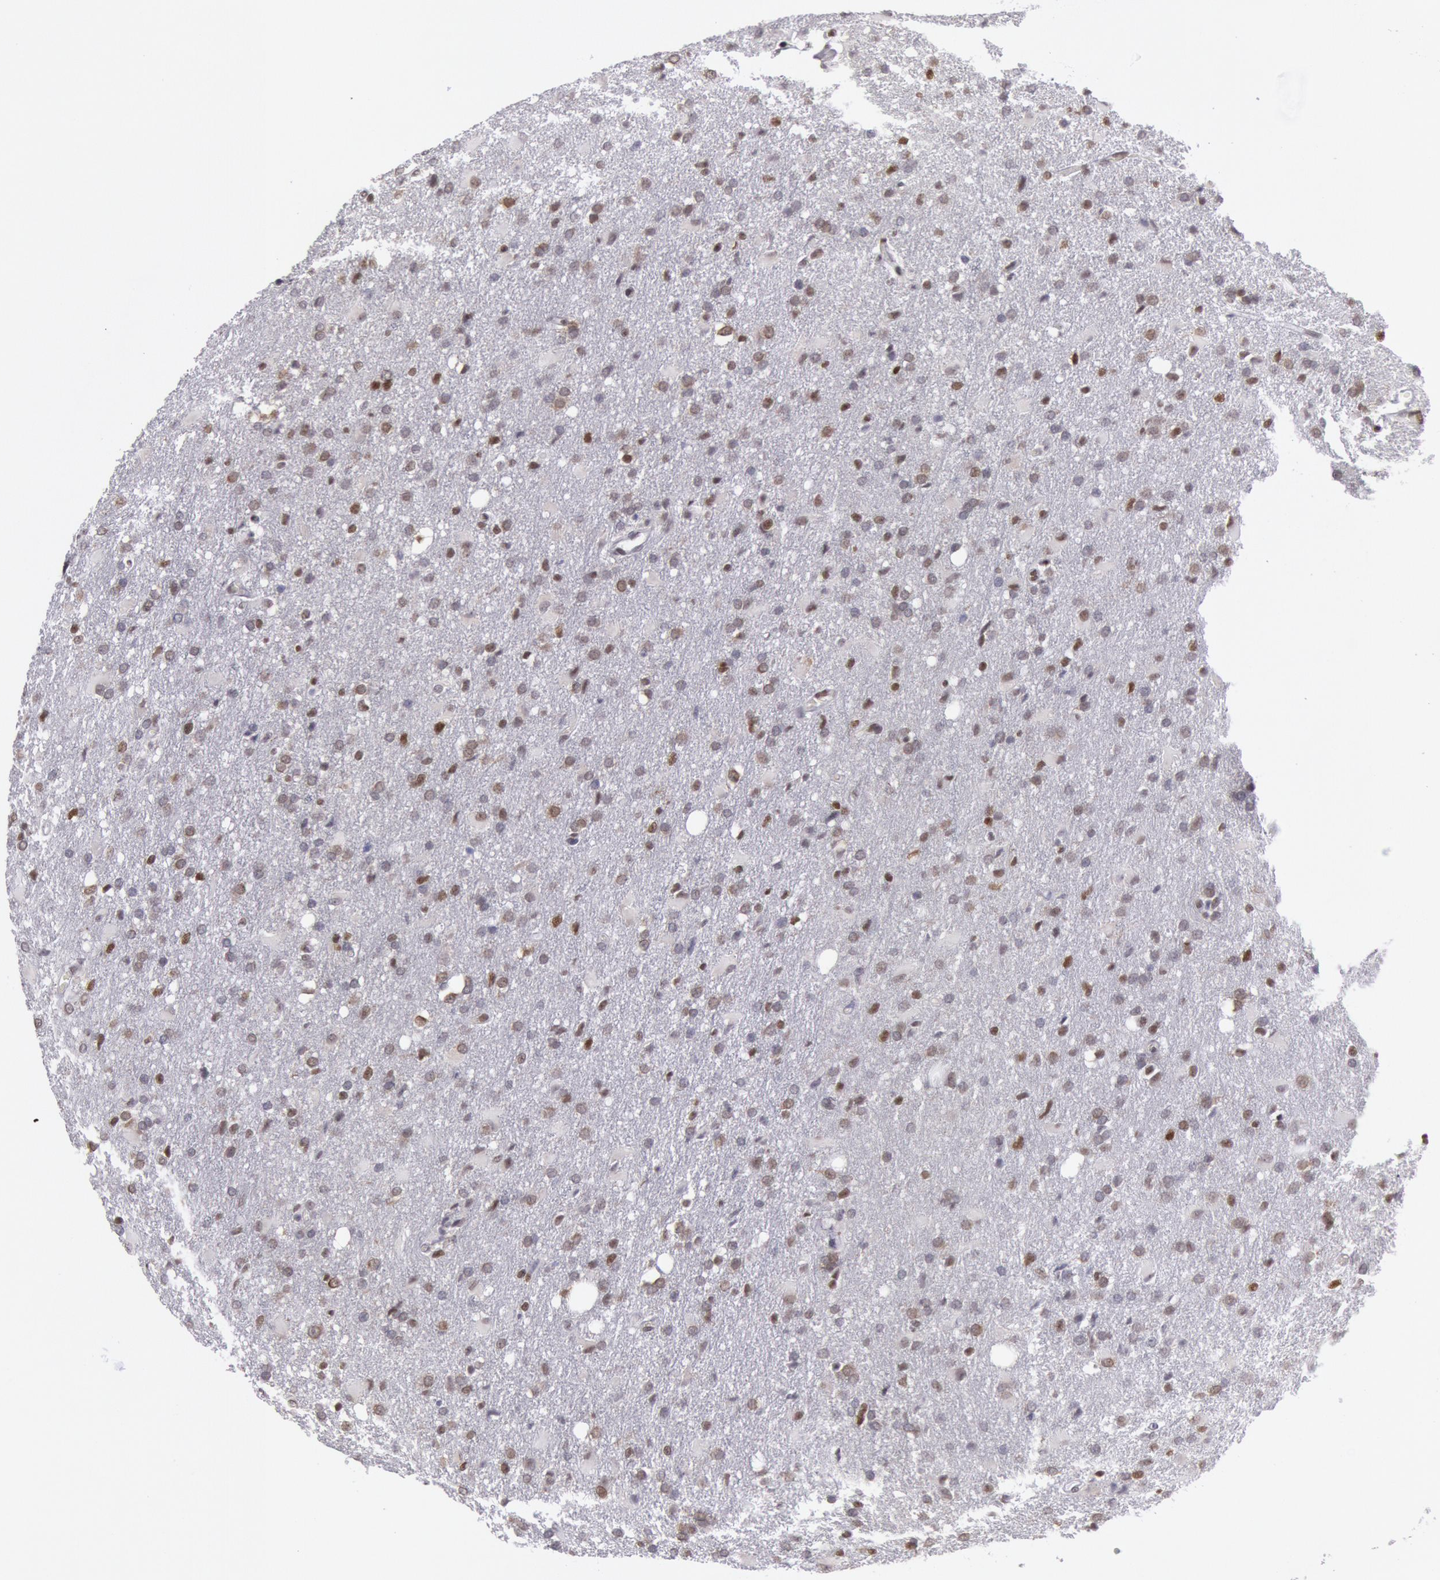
{"staining": {"intensity": "moderate", "quantity": "25%-75%", "location": "nuclear"}, "tissue": "glioma", "cell_type": "Tumor cells", "image_type": "cancer", "snomed": [{"axis": "morphology", "description": "Glioma, malignant, High grade"}, {"axis": "topography", "description": "Brain"}], "caption": "The photomicrograph demonstrates immunohistochemical staining of malignant glioma (high-grade). There is moderate nuclear expression is seen in about 25%-75% of tumor cells. The staining is performed using DAB (3,3'-diaminobenzidine) brown chromogen to label protein expression. The nuclei are counter-stained blue using hematoxylin.", "gene": "NKAP", "patient": {"sex": "male", "age": 68}}